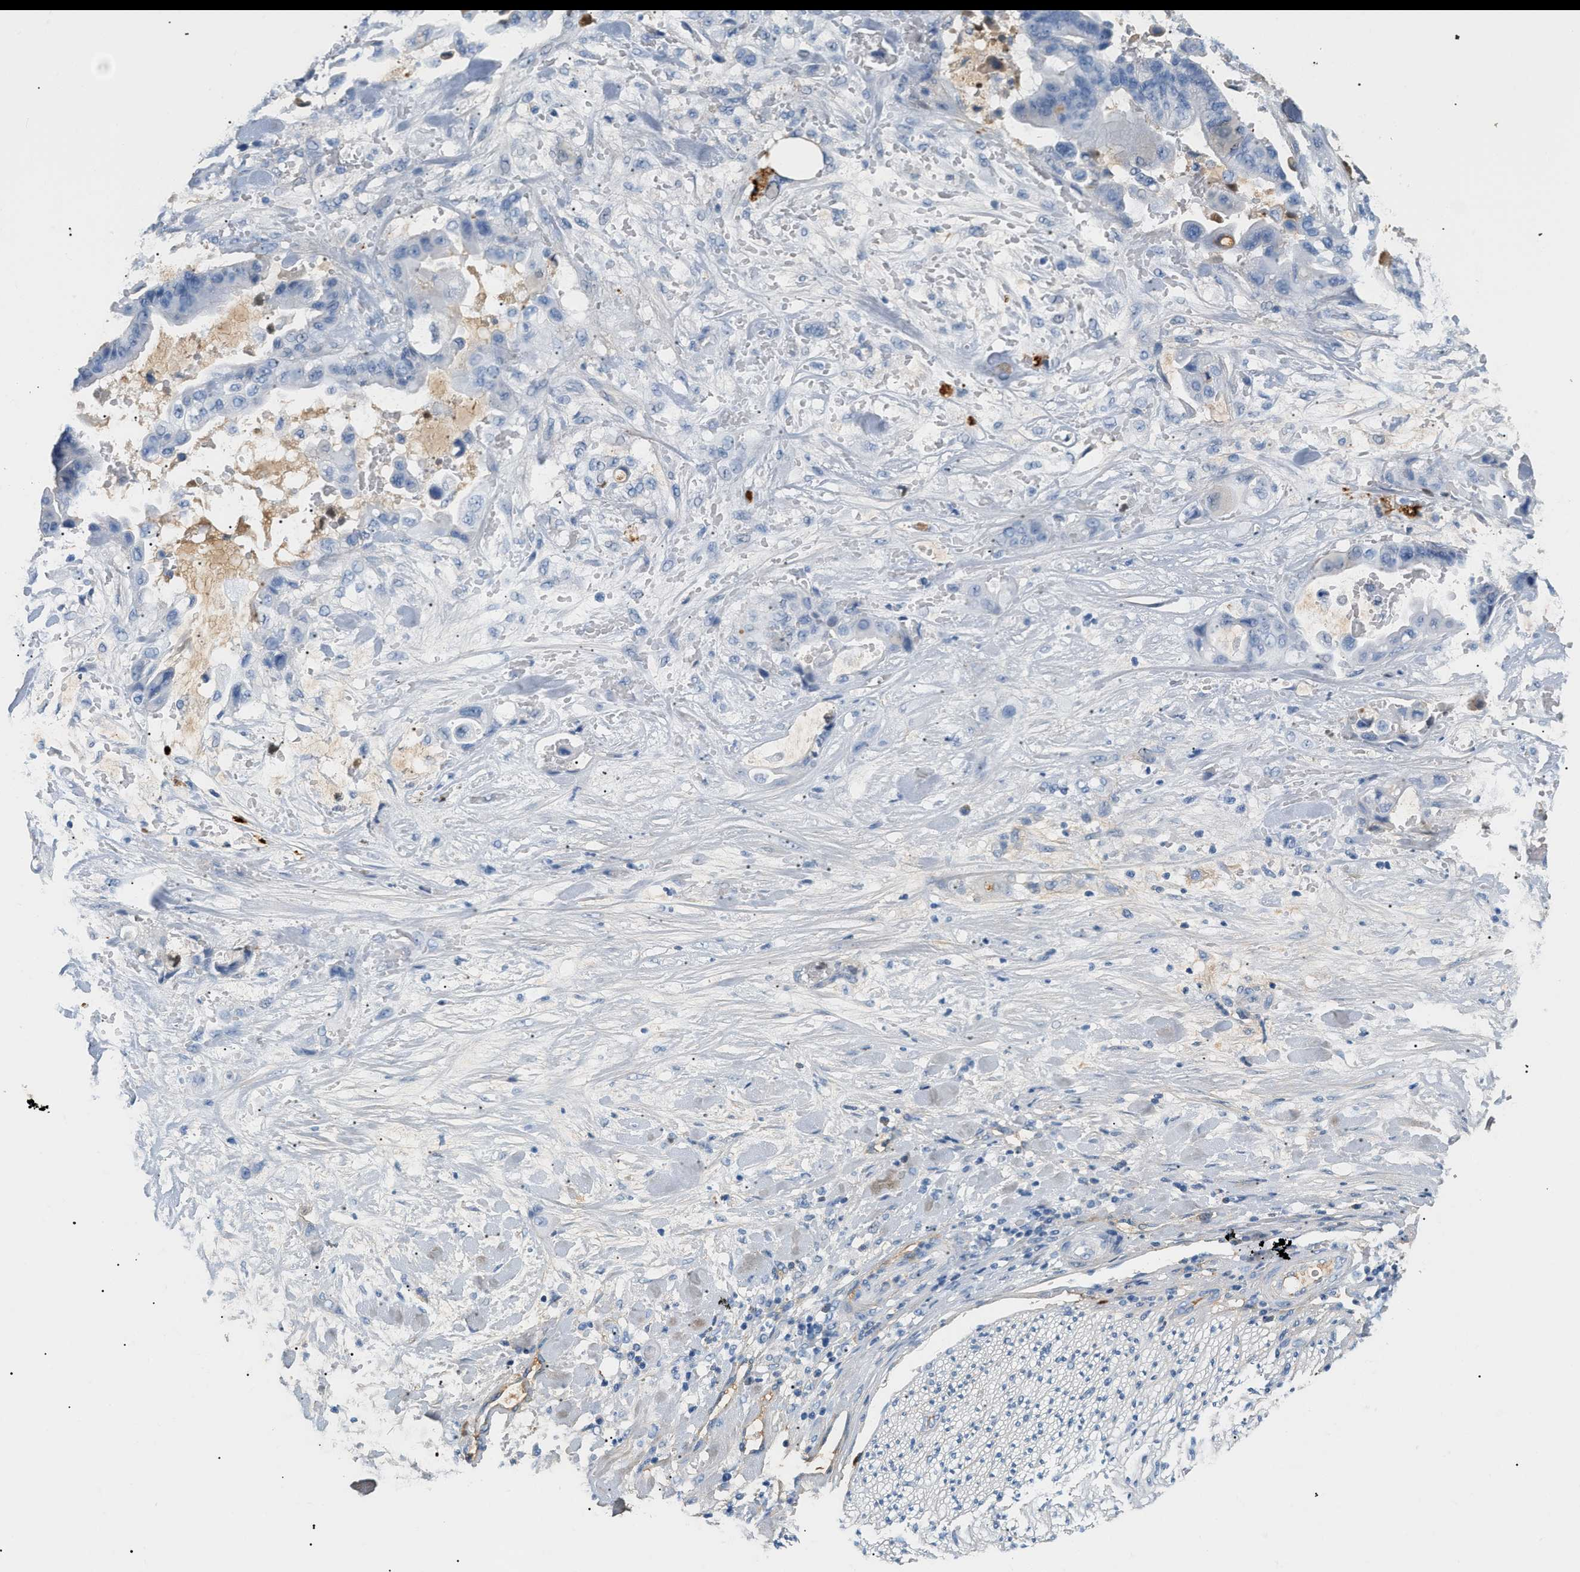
{"staining": {"intensity": "negative", "quantity": "none", "location": "none"}, "tissue": "liver cancer", "cell_type": "Tumor cells", "image_type": "cancer", "snomed": [{"axis": "morphology", "description": "Cholangiocarcinoma"}, {"axis": "topography", "description": "Liver"}], "caption": "A histopathology image of human liver cholangiocarcinoma is negative for staining in tumor cells.", "gene": "CFH", "patient": {"sex": "female", "age": 61}}